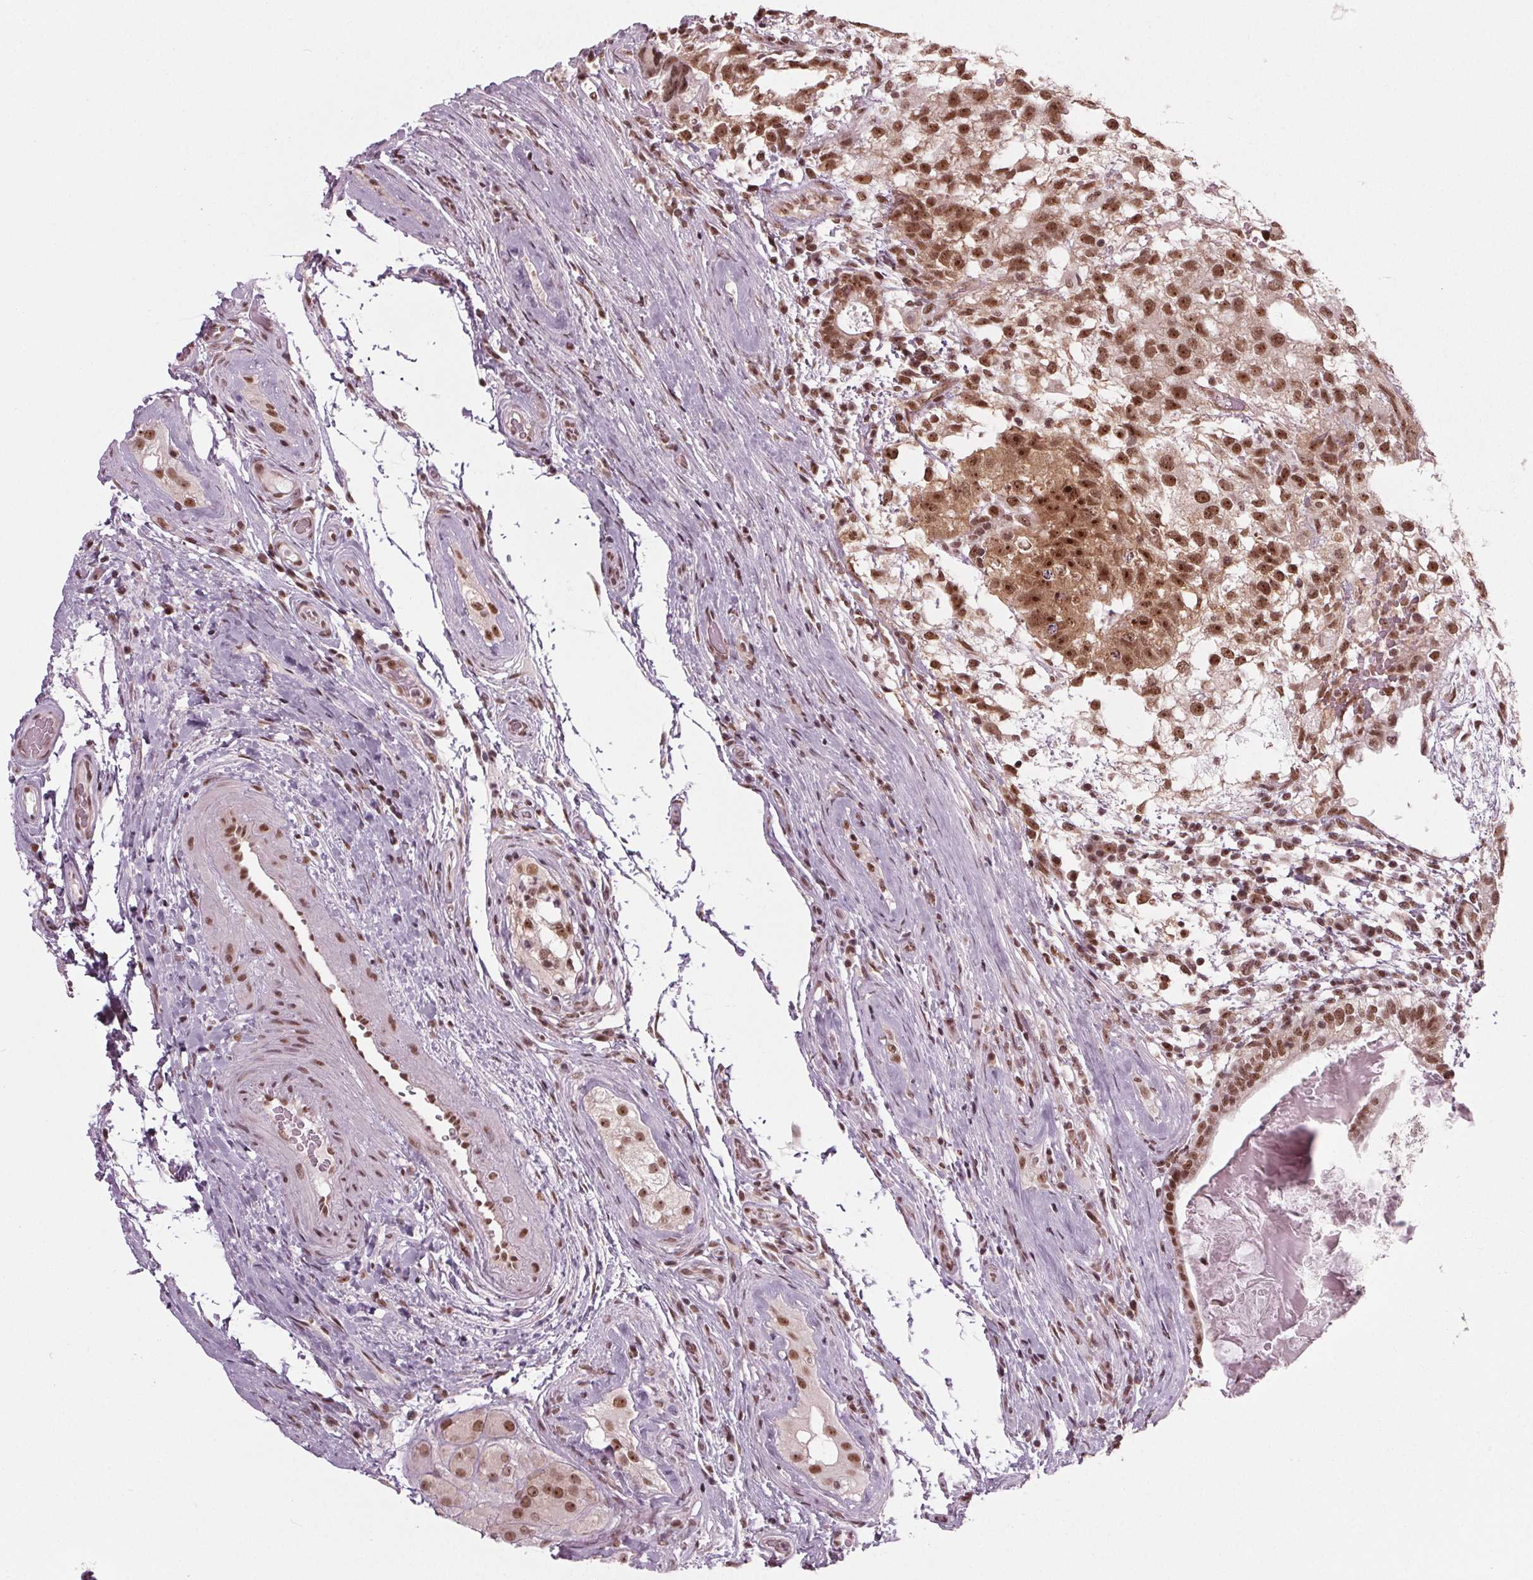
{"staining": {"intensity": "moderate", "quantity": ">75%", "location": "nuclear"}, "tissue": "testis cancer", "cell_type": "Tumor cells", "image_type": "cancer", "snomed": [{"axis": "morphology", "description": "Seminoma, NOS"}, {"axis": "morphology", "description": "Carcinoma, Embryonal, NOS"}, {"axis": "topography", "description": "Testis"}], "caption": "The micrograph demonstrates staining of testis cancer, revealing moderate nuclear protein positivity (brown color) within tumor cells. (brown staining indicates protein expression, while blue staining denotes nuclei).", "gene": "DDX41", "patient": {"sex": "male", "age": 41}}